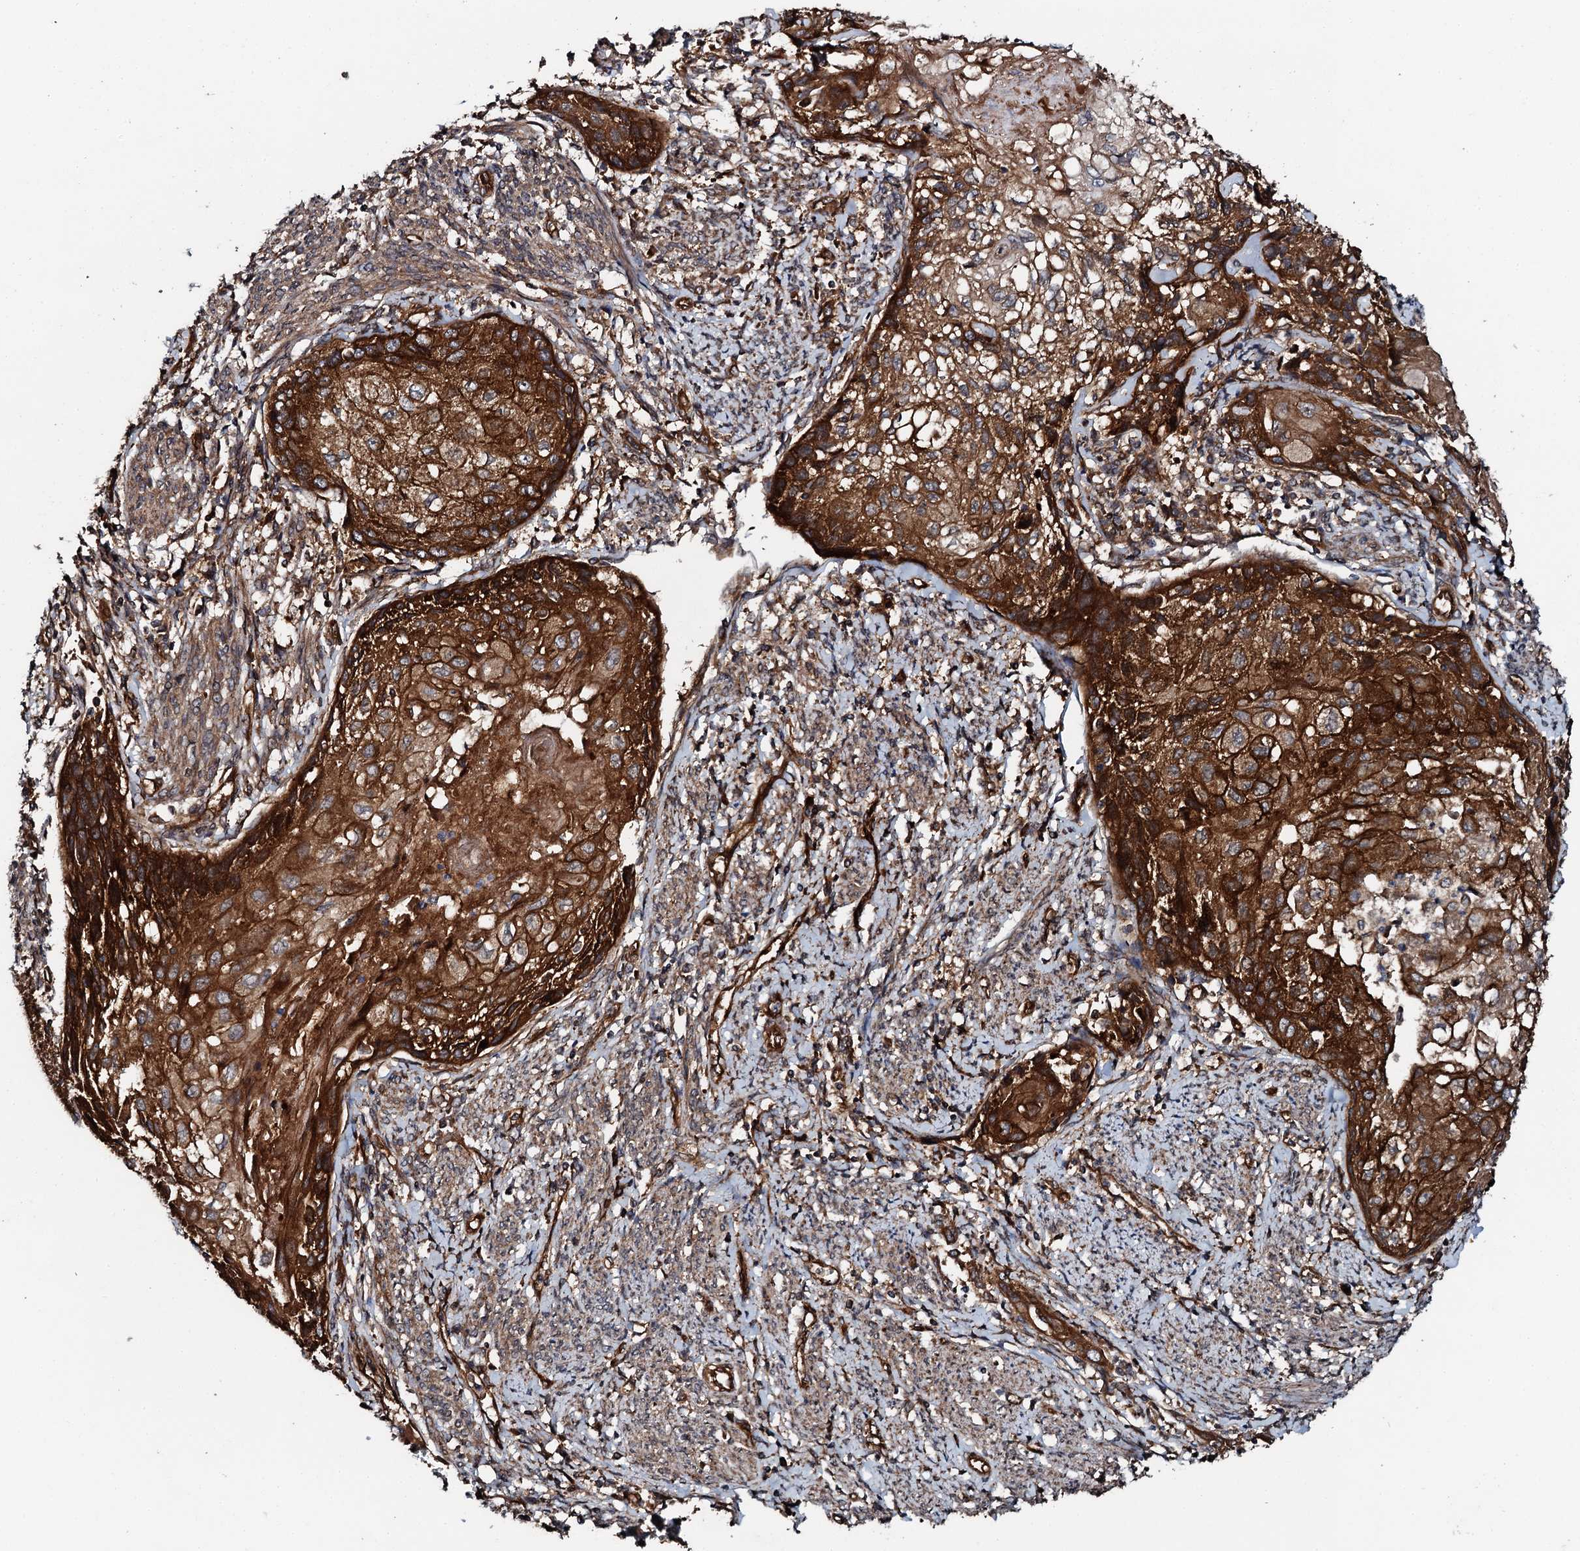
{"staining": {"intensity": "strong", "quantity": ">75%", "location": "cytoplasmic/membranous"}, "tissue": "cervical cancer", "cell_type": "Tumor cells", "image_type": "cancer", "snomed": [{"axis": "morphology", "description": "Squamous cell carcinoma, NOS"}, {"axis": "topography", "description": "Cervix"}], "caption": "Squamous cell carcinoma (cervical) tissue shows strong cytoplasmic/membranous staining in approximately >75% of tumor cells, visualized by immunohistochemistry.", "gene": "FLYWCH1", "patient": {"sex": "female", "age": 67}}